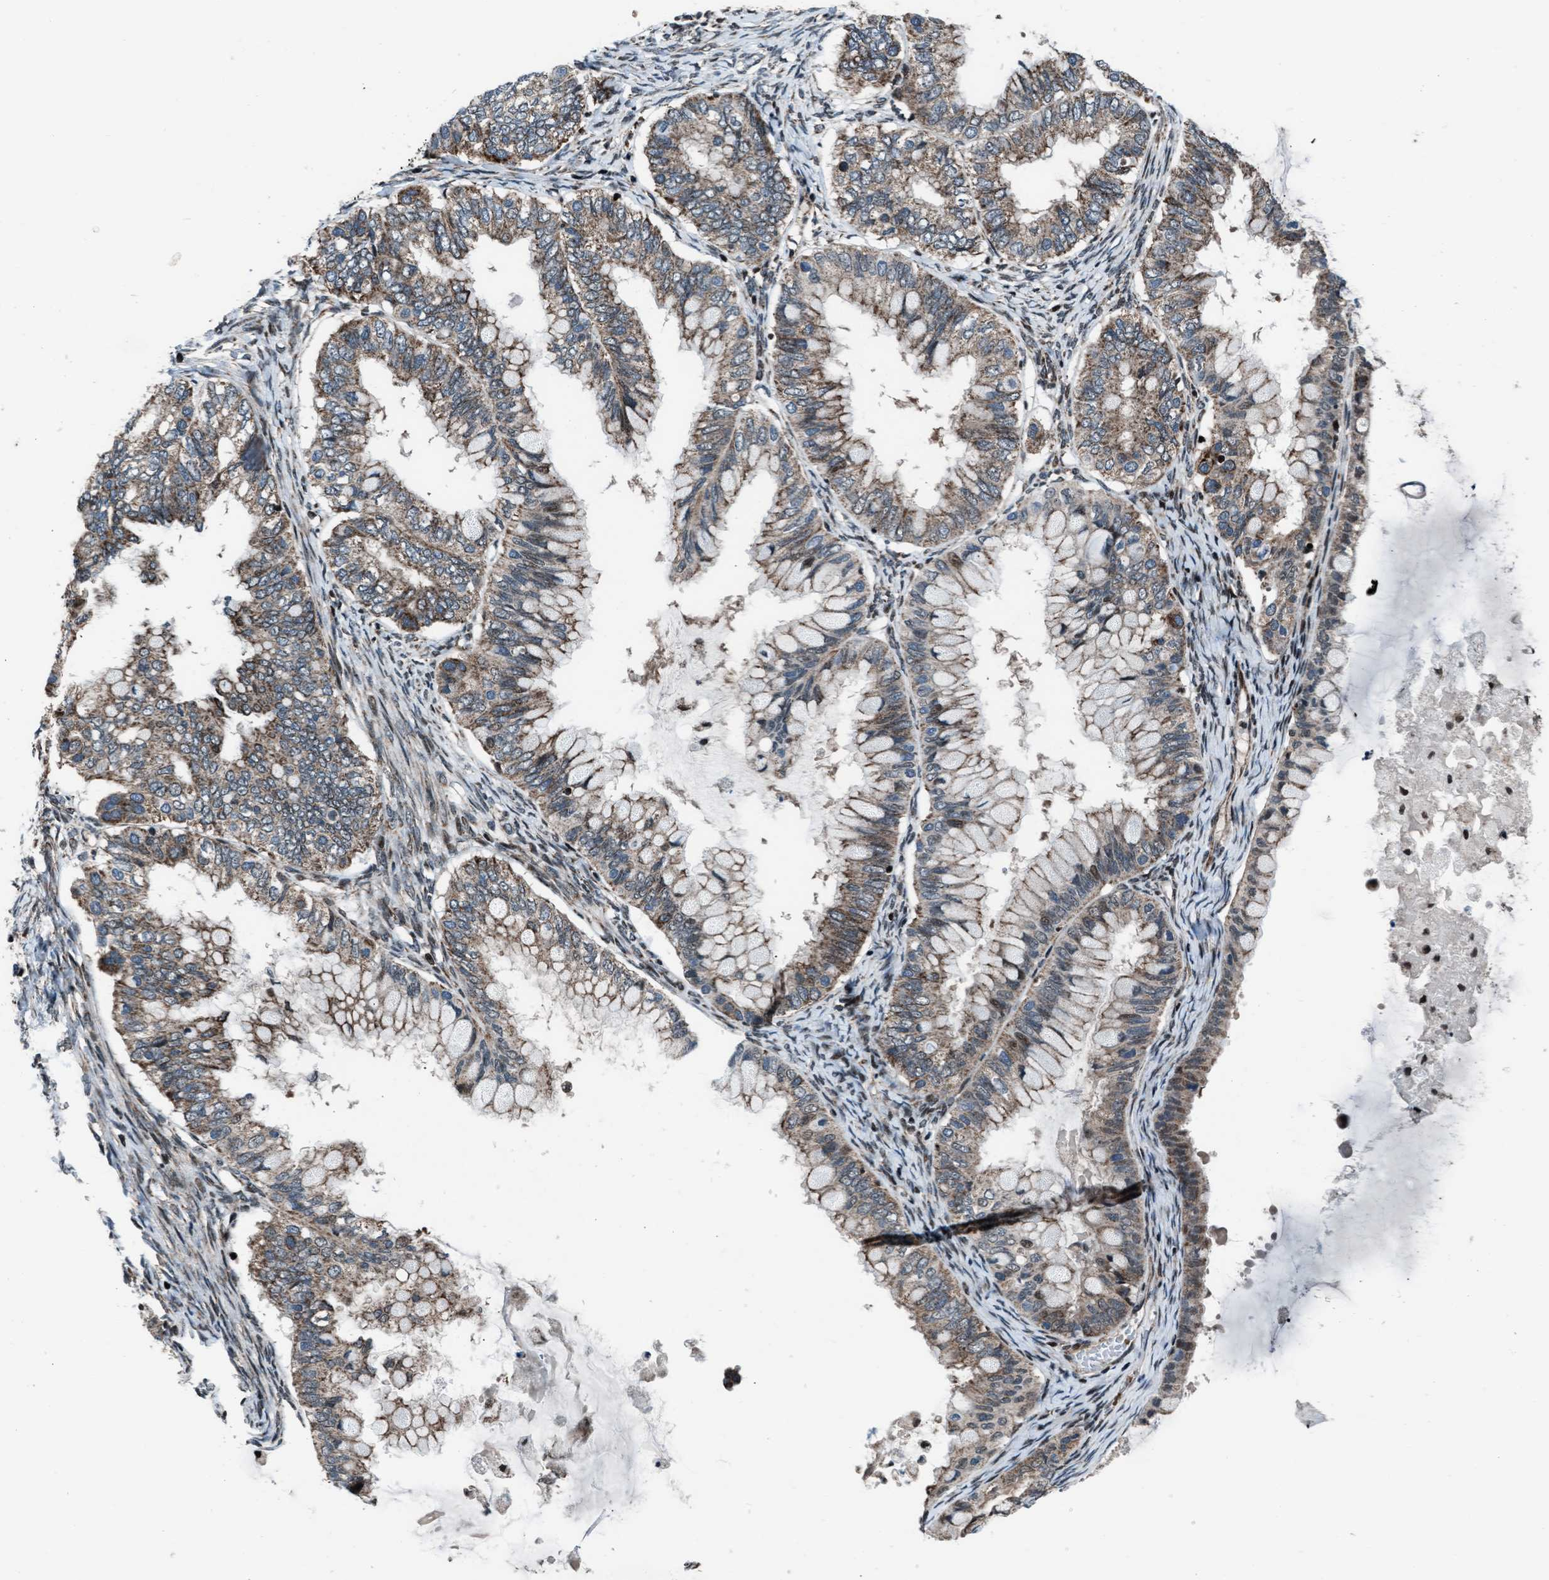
{"staining": {"intensity": "weak", "quantity": ">75%", "location": "cytoplasmic/membranous"}, "tissue": "ovarian cancer", "cell_type": "Tumor cells", "image_type": "cancer", "snomed": [{"axis": "morphology", "description": "Cystadenocarcinoma, mucinous, NOS"}, {"axis": "topography", "description": "Ovary"}], "caption": "Ovarian mucinous cystadenocarcinoma stained with immunohistochemistry exhibits weak cytoplasmic/membranous positivity in approximately >75% of tumor cells. (DAB (3,3'-diaminobenzidine) = brown stain, brightfield microscopy at high magnification).", "gene": "MORC3", "patient": {"sex": "female", "age": 80}}